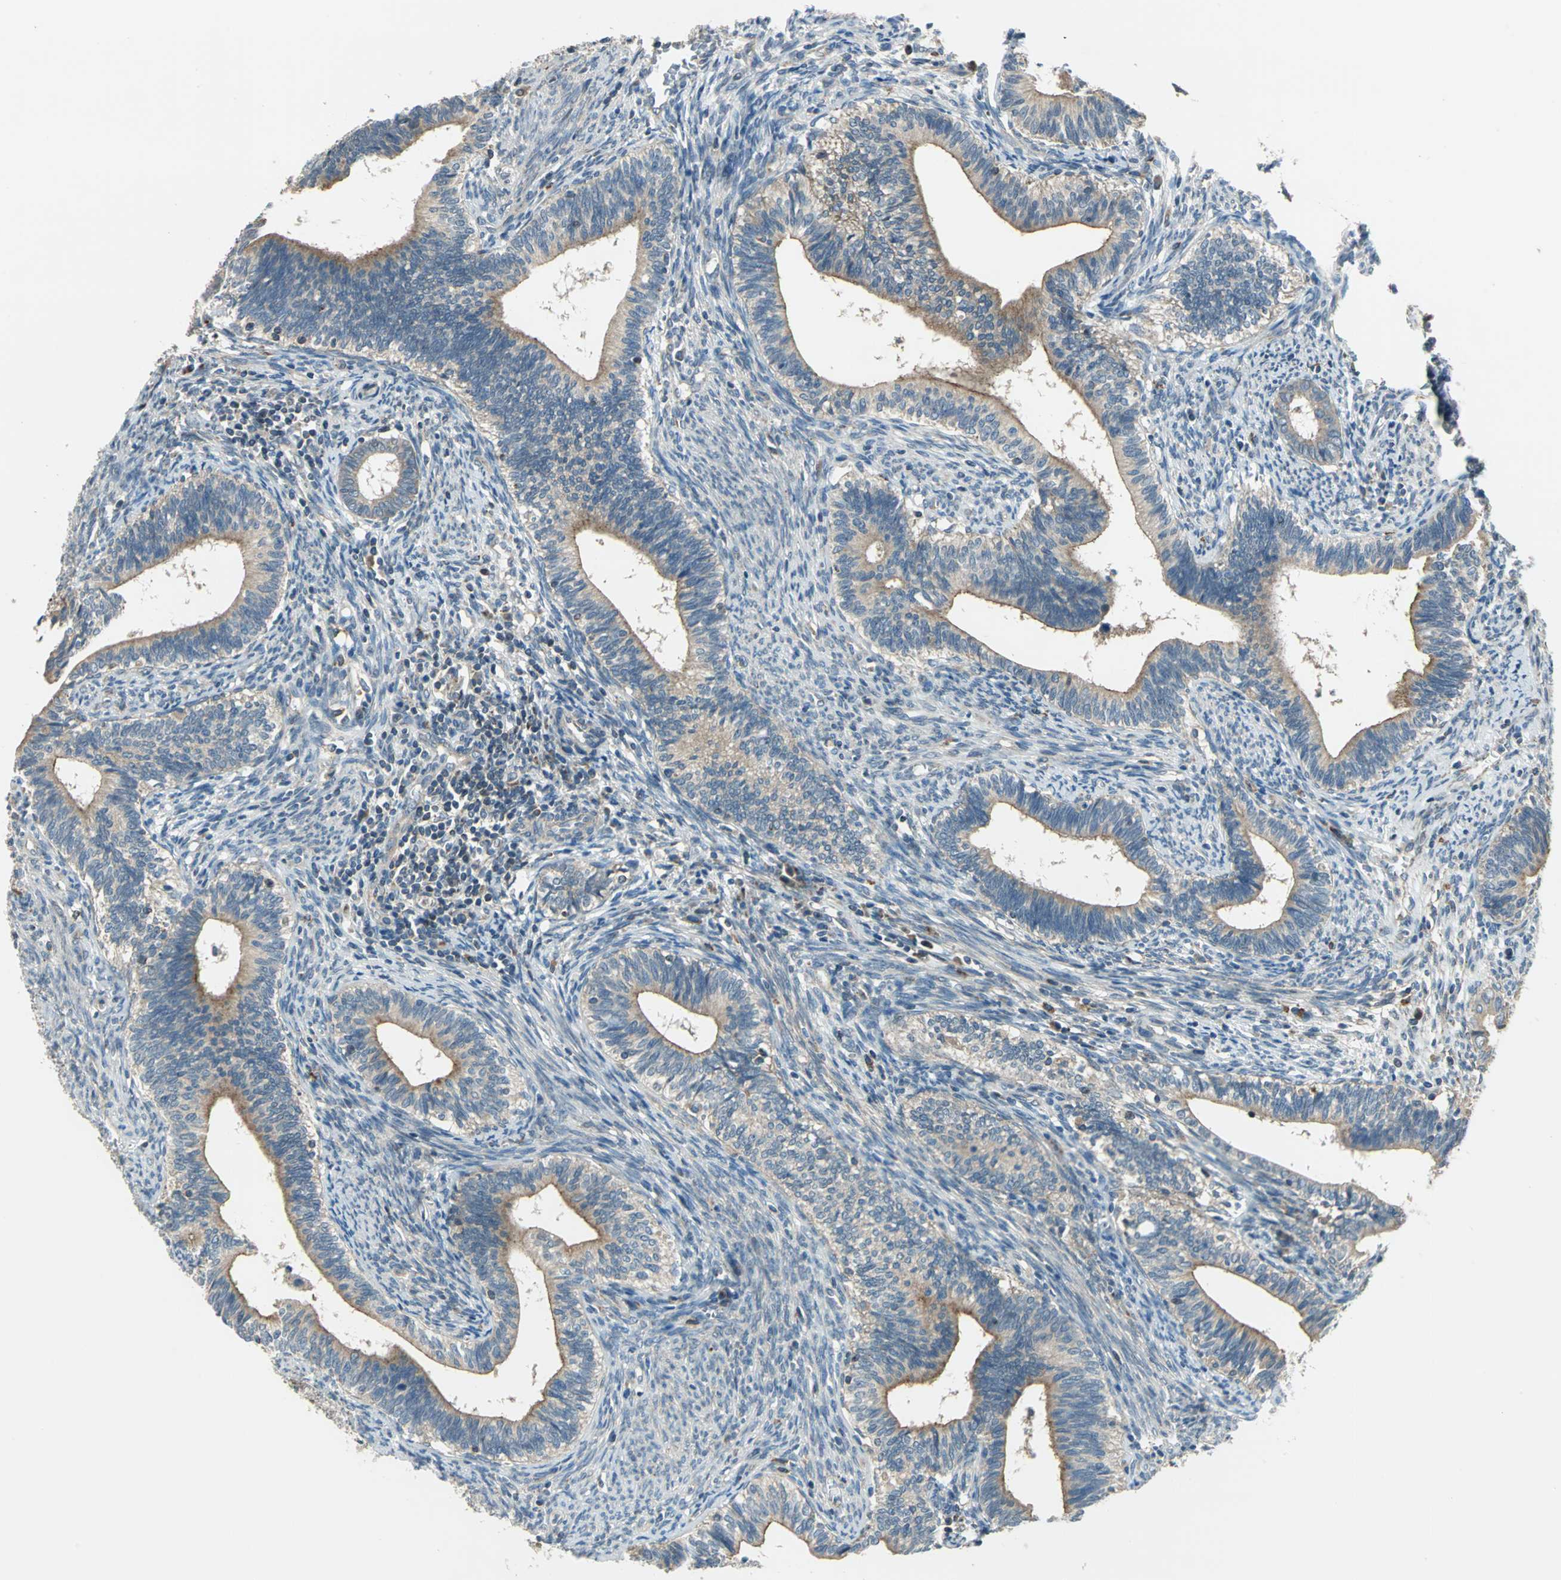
{"staining": {"intensity": "moderate", "quantity": ">75%", "location": "cytoplasmic/membranous"}, "tissue": "cervical cancer", "cell_type": "Tumor cells", "image_type": "cancer", "snomed": [{"axis": "morphology", "description": "Adenocarcinoma, NOS"}, {"axis": "topography", "description": "Cervix"}], "caption": "High-power microscopy captured an immunohistochemistry (IHC) image of cervical cancer (adenocarcinoma), revealing moderate cytoplasmic/membranous expression in approximately >75% of tumor cells.", "gene": "TRAK1", "patient": {"sex": "female", "age": 44}}